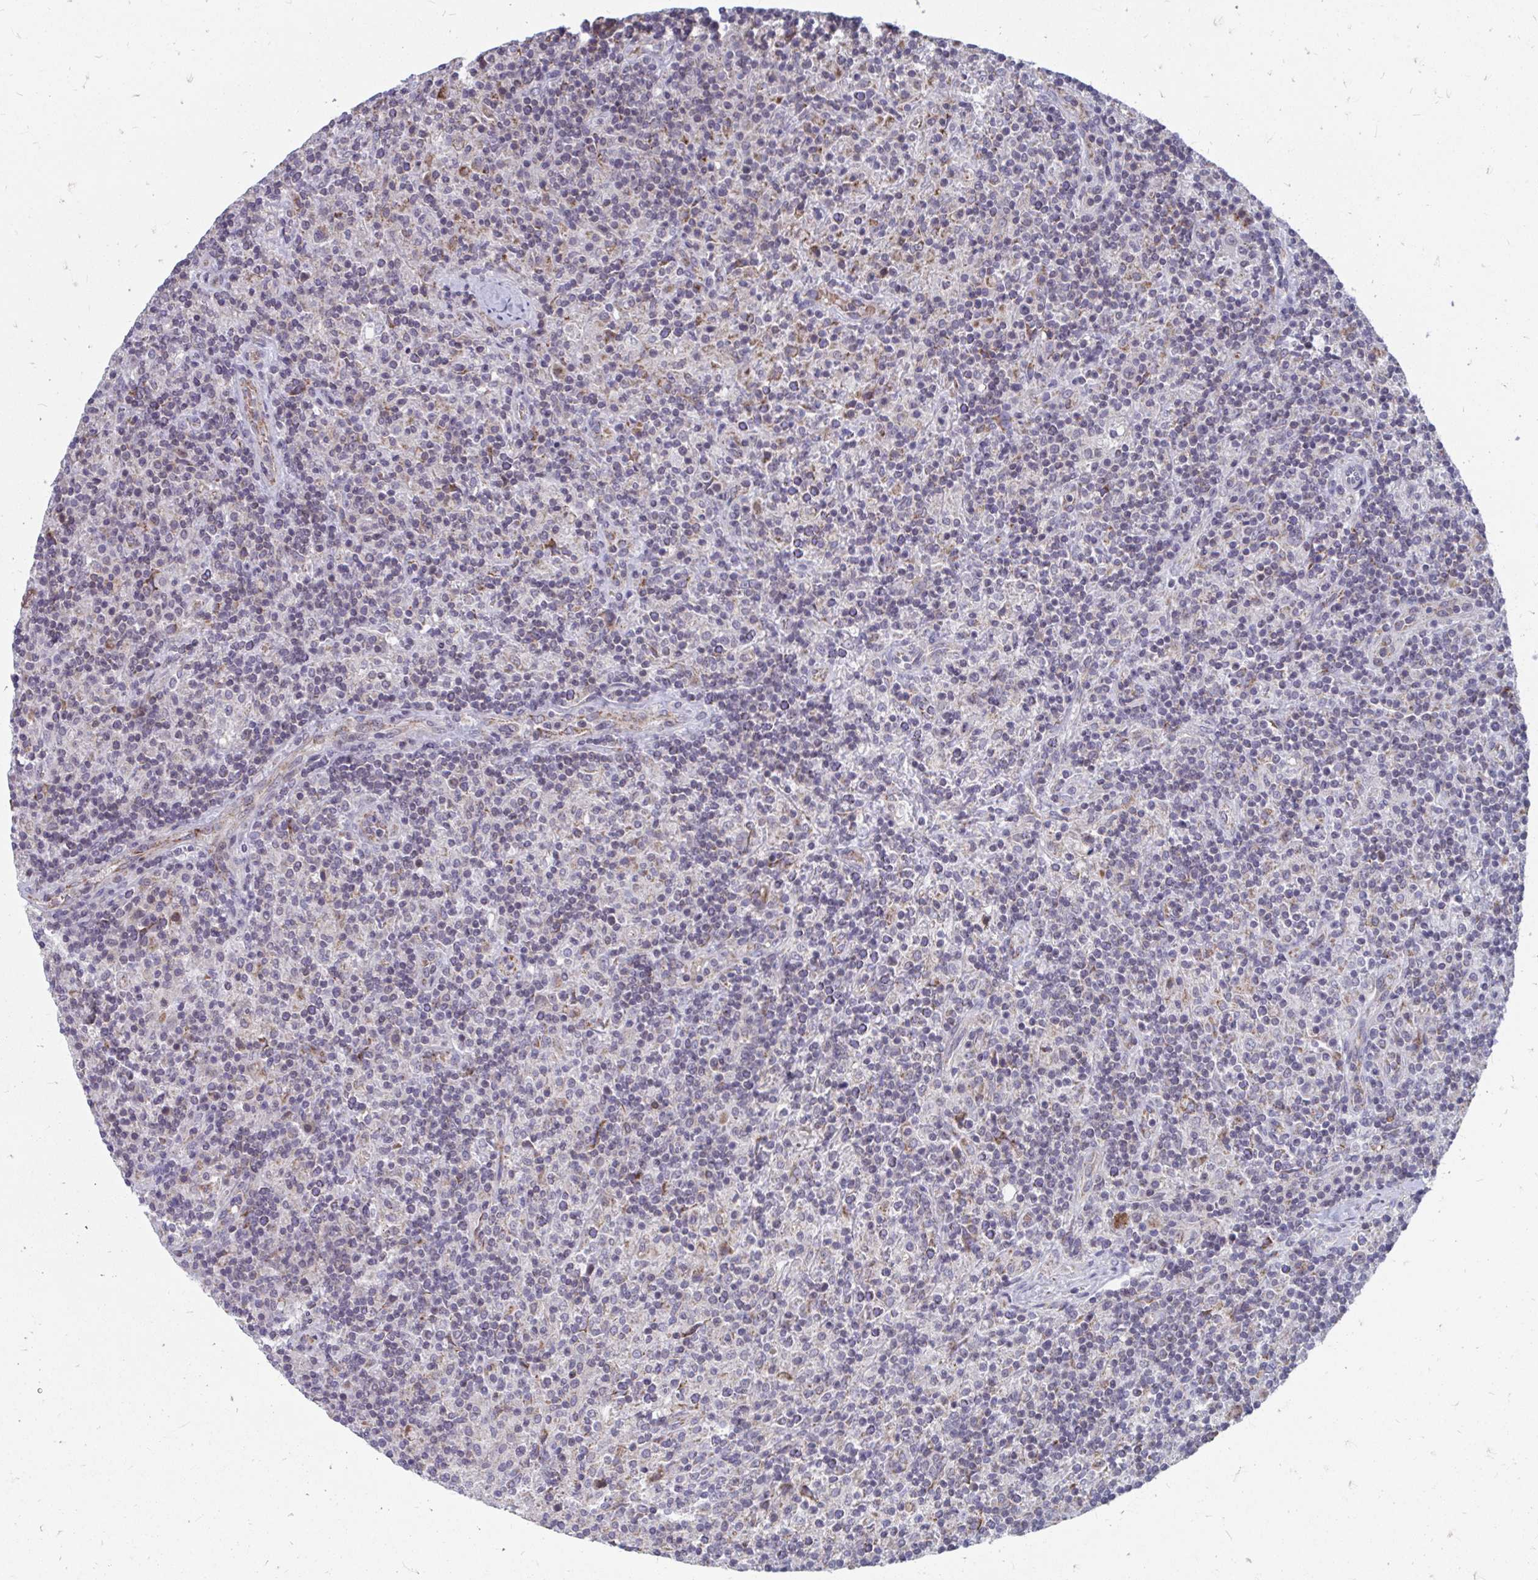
{"staining": {"intensity": "negative", "quantity": "none", "location": "none"}, "tissue": "lymphoma", "cell_type": "Tumor cells", "image_type": "cancer", "snomed": [{"axis": "morphology", "description": "Hodgkin's disease, NOS"}, {"axis": "topography", "description": "Lymph node"}], "caption": "Immunohistochemistry of Hodgkin's disease reveals no expression in tumor cells.", "gene": "PABIR3", "patient": {"sex": "male", "age": 70}}